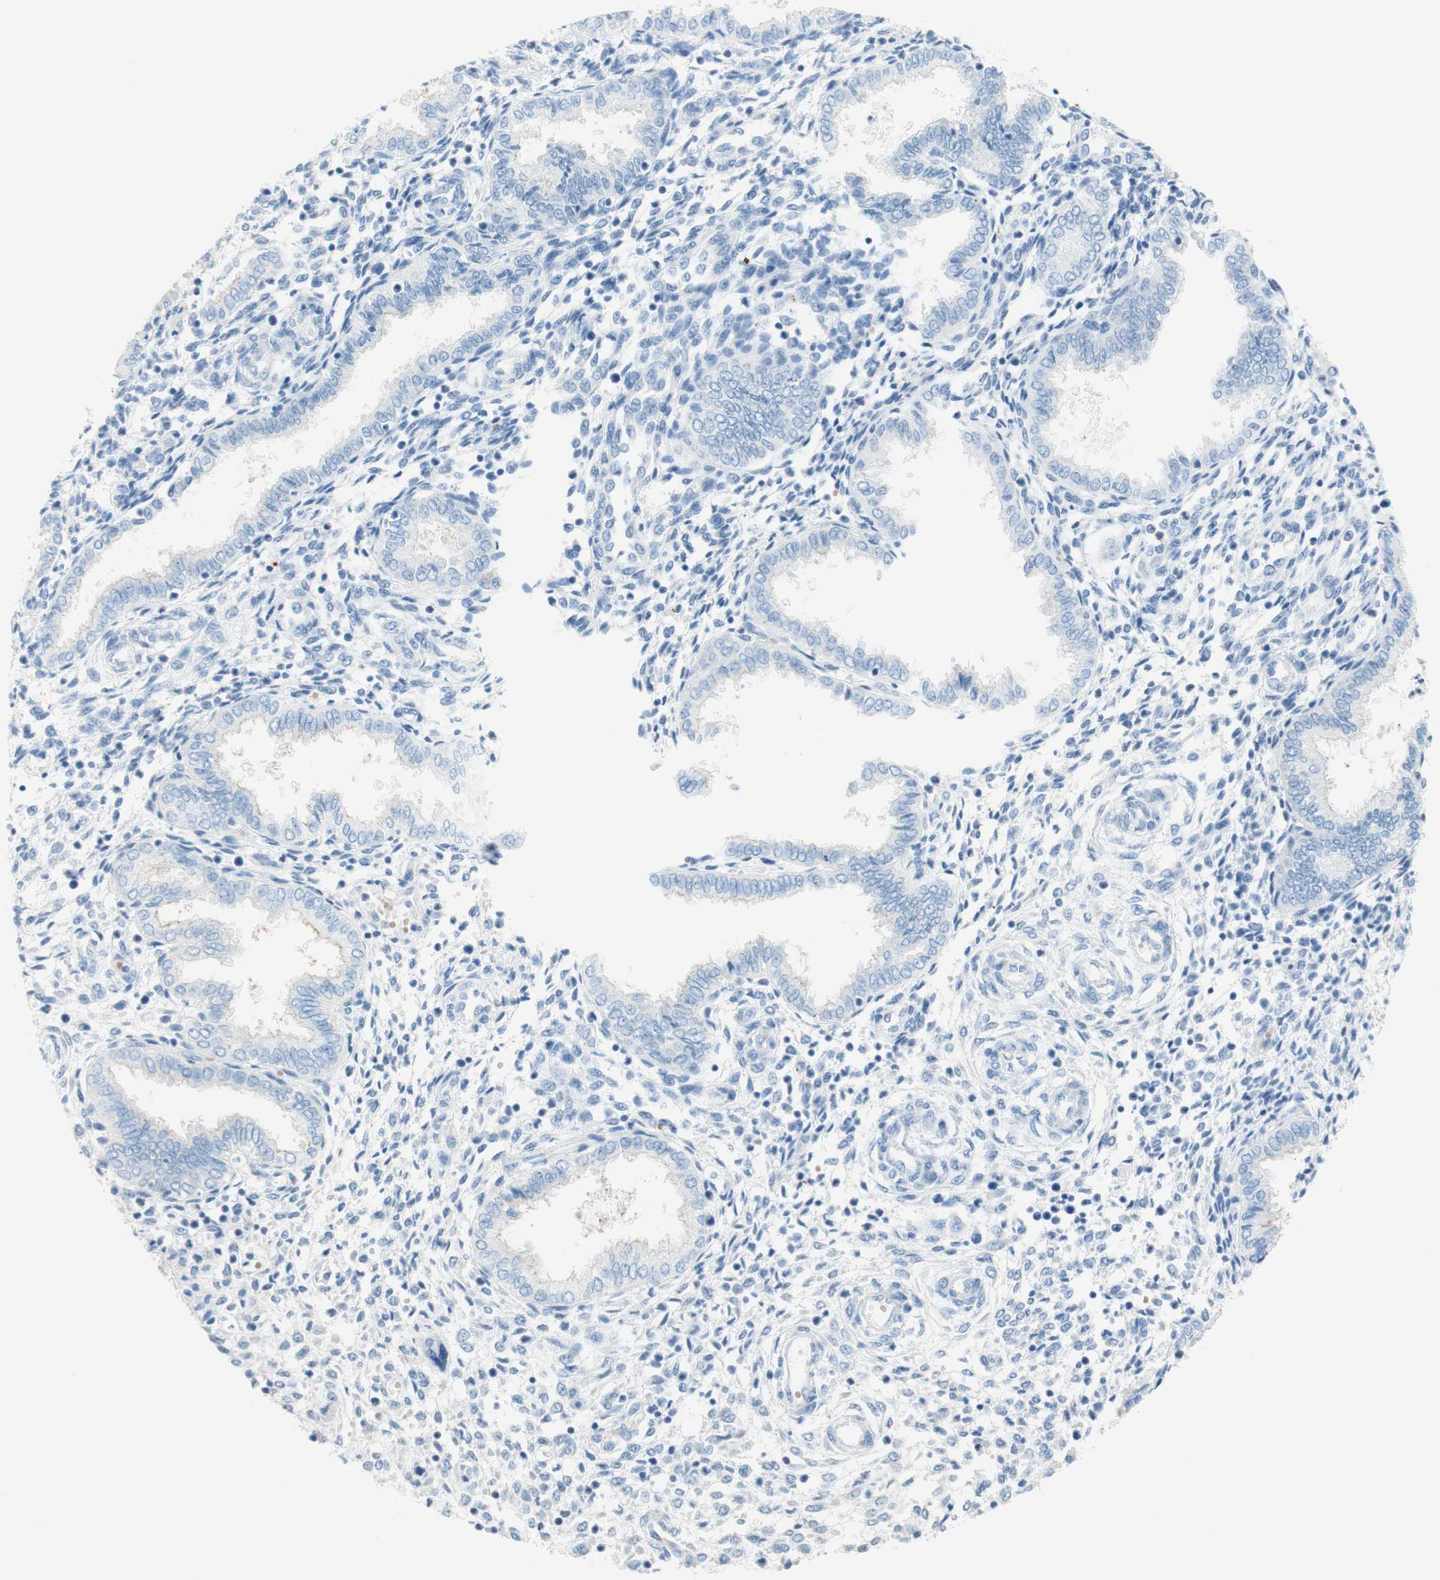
{"staining": {"intensity": "negative", "quantity": "none", "location": "none"}, "tissue": "endometrium", "cell_type": "Cells in endometrial stroma", "image_type": "normal", "snomed": [{"axis": "morphology", "description": "Normal tissue, NOS"}, {"axis": "topography", "description": "Endometrium"}], "caption": "Protein analysis of benign endometrium demonstrates no significant positivity in cells in endometrial stroma. (Immunohistochemistry (ihc), brightfield microscopy, high magnification).", "gene": "CEACAM1", "patient": {"sex": "female", "age": 33}}